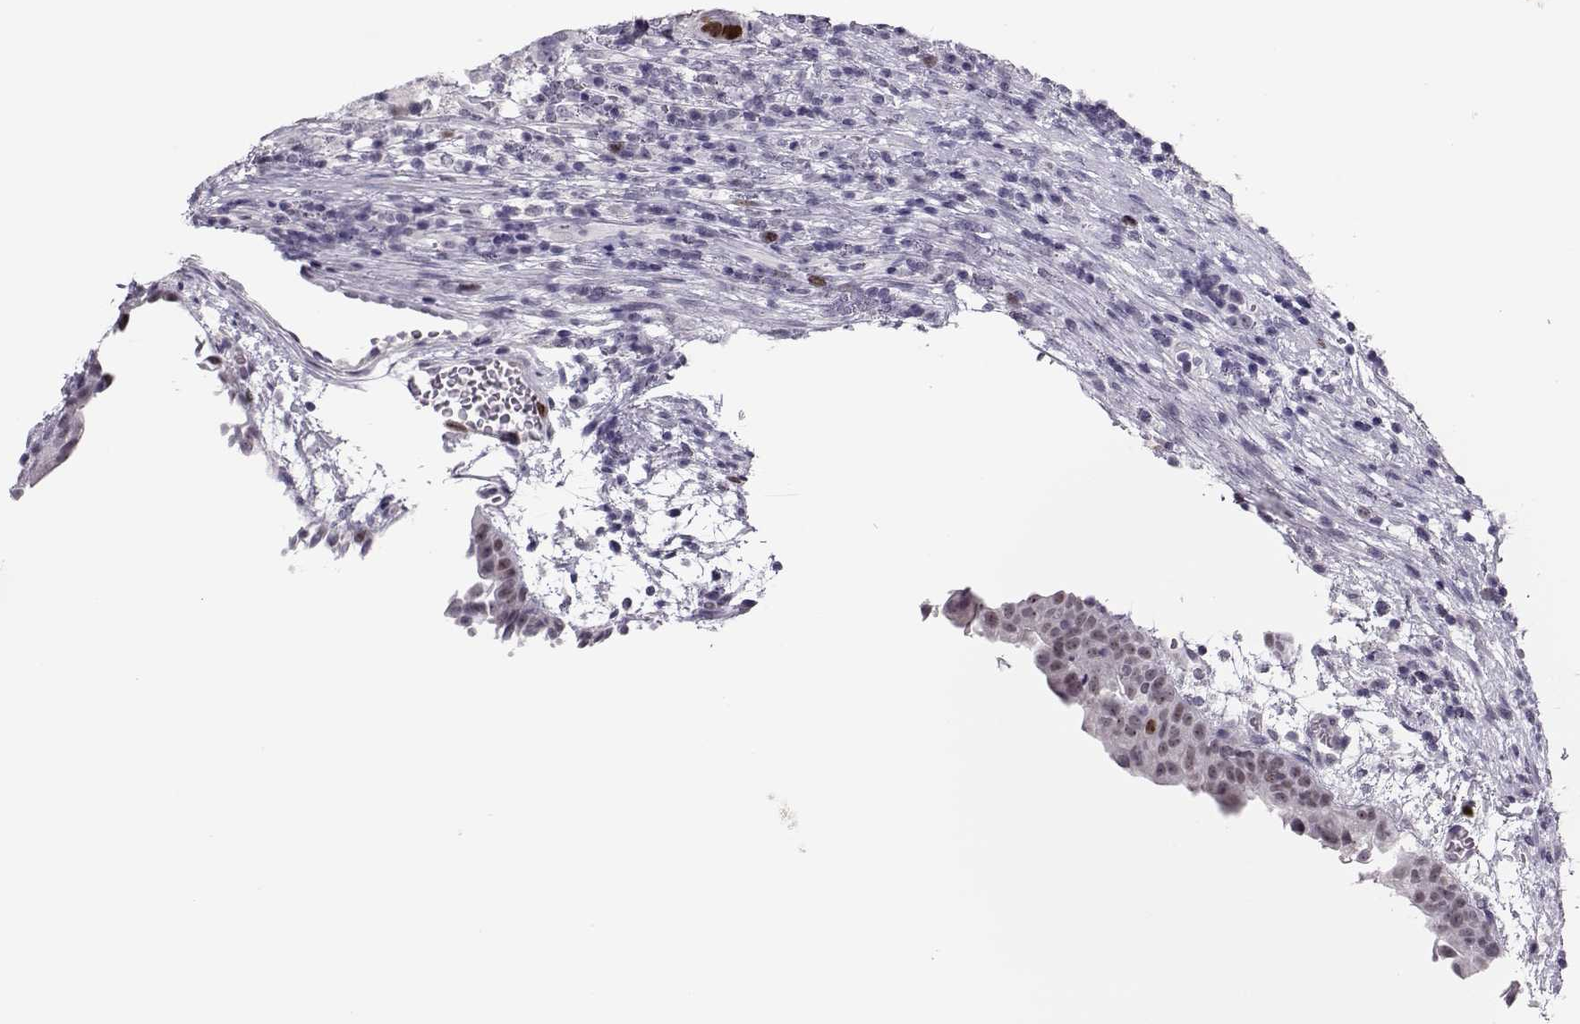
{"staining": {"intensity": "strong", "quantity": "<25%", "location": "nuclear"}, "tissue": "urothelial cancer", "cell_type": "Tumor cells", "image_type": "cancer", "snomed": [{"axis": "morphology", "description": "Urothelial carcinoma, High grade"}, {"axis": "topography", "description": "Urinary bladder"}], "caption": "Protein expression analysis of high-grade urothelial carcinoma reveals strong nuclear expression in about <25% of tumor cells.", "gene": "SGO1", "patient": {"sex": "male", "age": 60}}